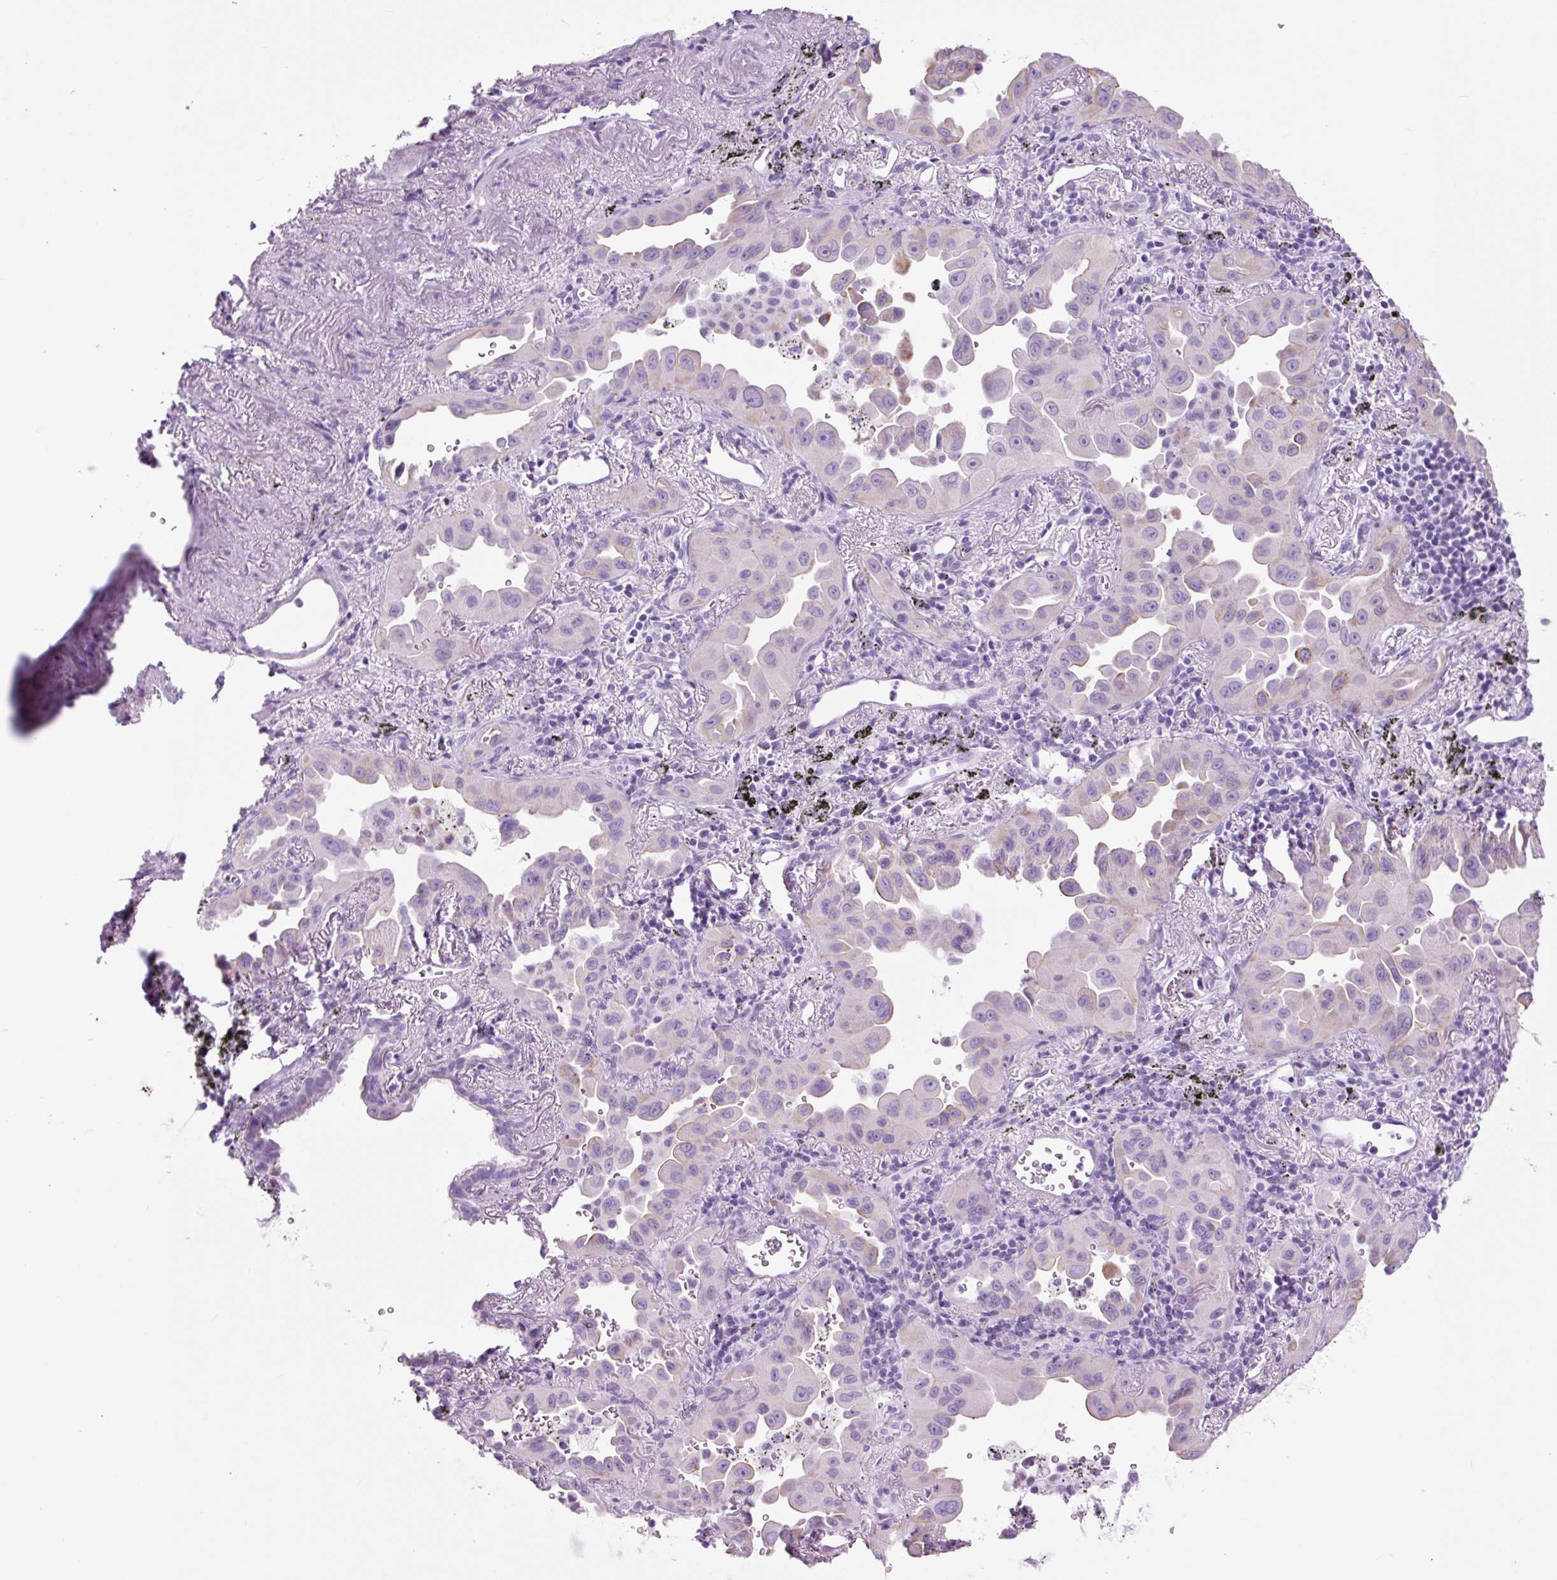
{"staining": {"intensity": "negative", "quantity": "none", "location": "none"}, "tissue": "lung cancer", "cell_type": "Tumor cells", "image_type": "cancer", "snomed": [{"axis": "morphology", "description": "Adenocarcinoma, NOS"}, {"axis": "topography", "description": "Lung"}], "caption": "Immunohistochemical staining of human lung cancer exhibits no significant positivity in tumor cells.", "gene": "TFF2", "patient": {"sex": "male", "age": 68}}